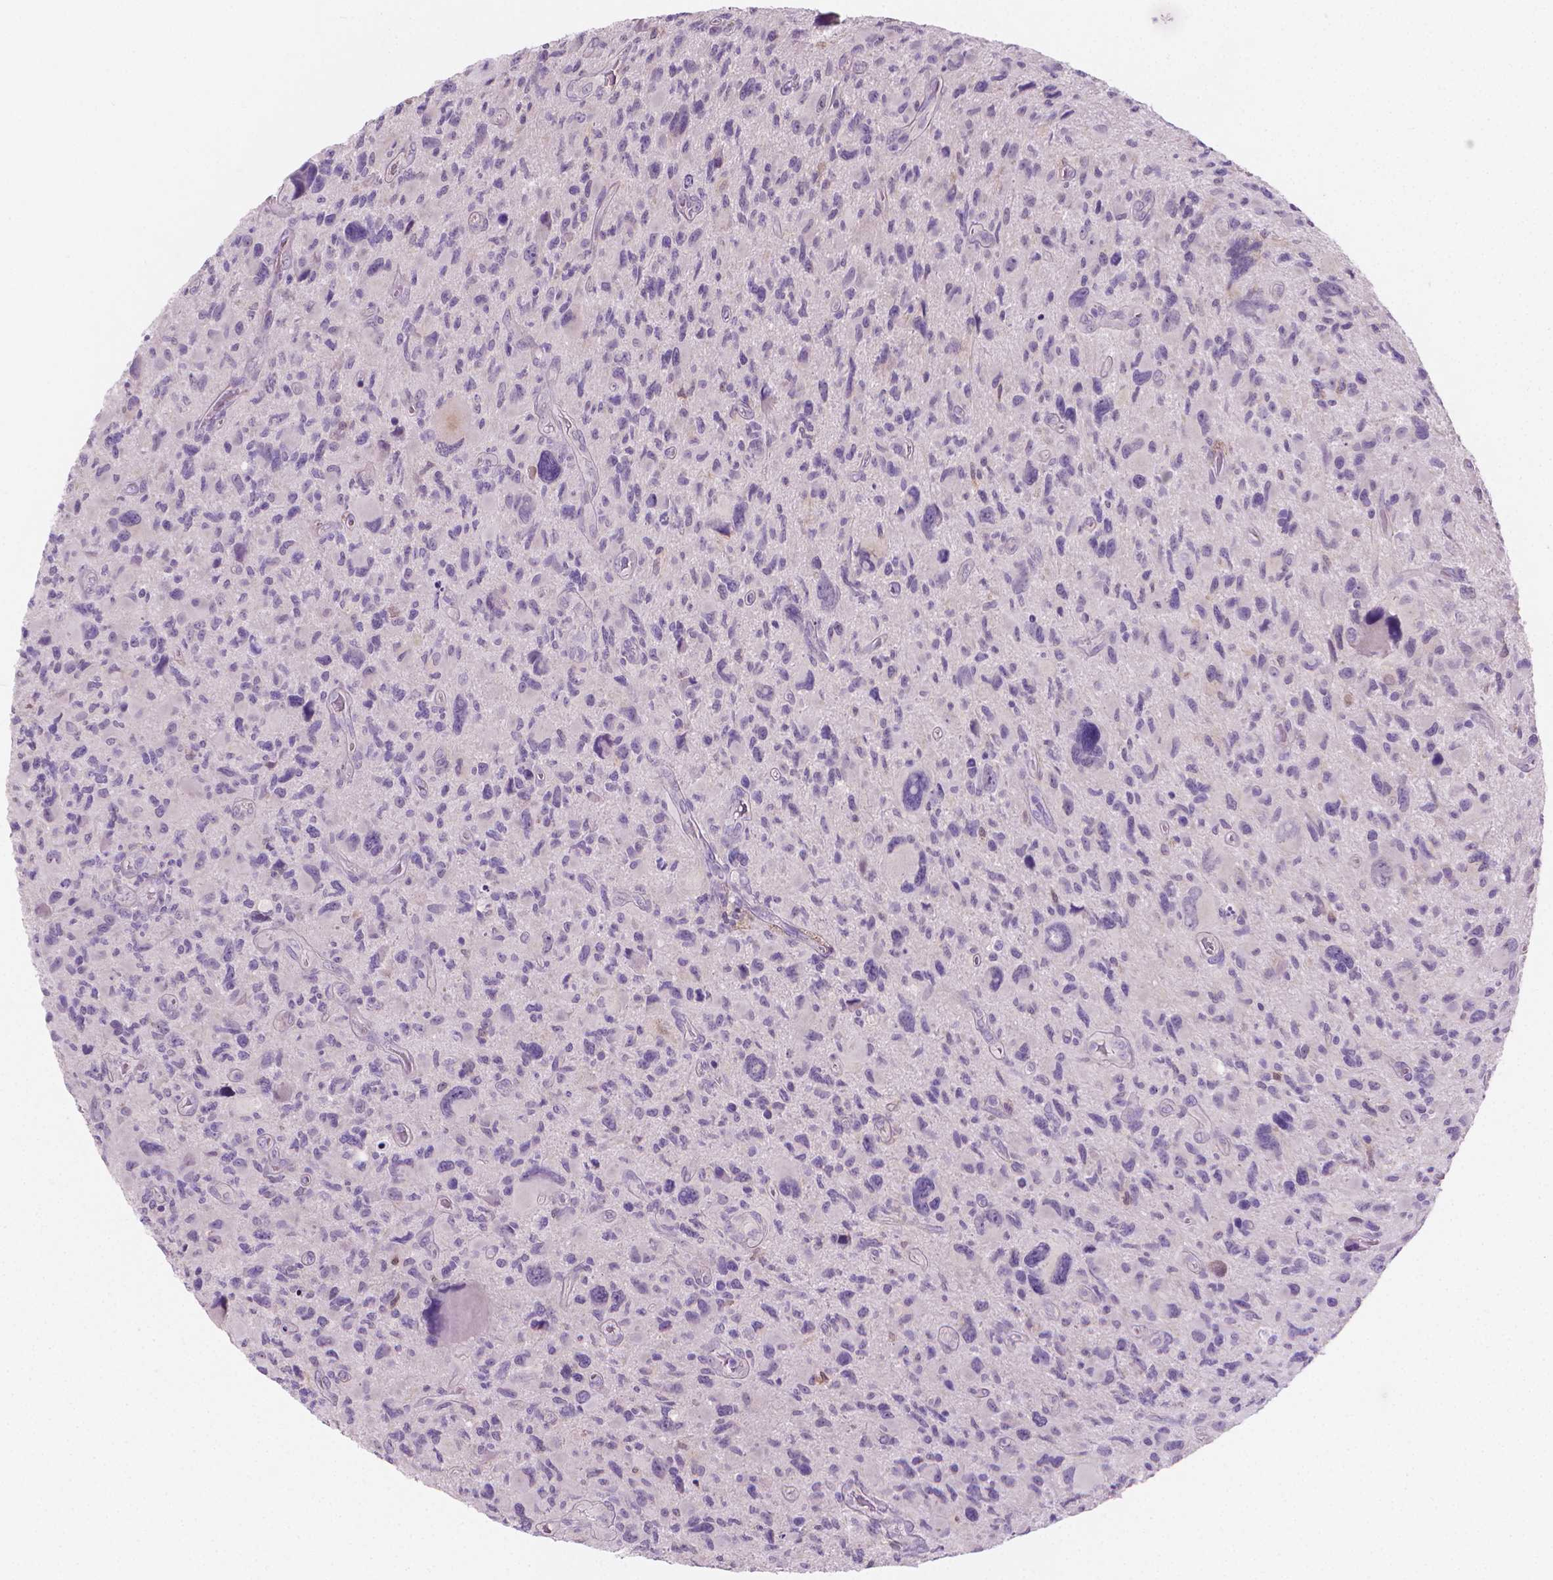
{"staining": {"intensity": "negative", "quantity": "none", "location": "none"}, "tissue": "glioma", "cell_type": "Tumor cells", "image_type": "cancer", "snomed": [{"axis": "morphology", "description": "Glioma, malignant, NOS"}, {"axis": "morphology", "description": "Glioma, malignant, High grade"}, {"axis": "topography", "description": "Brain"}], "caption": "Immunohistochemistry of human glioma exhibits no positivity in tumor cells.", "gene": "GSDMA", "patient": {"sex": "female", "age": 71}}